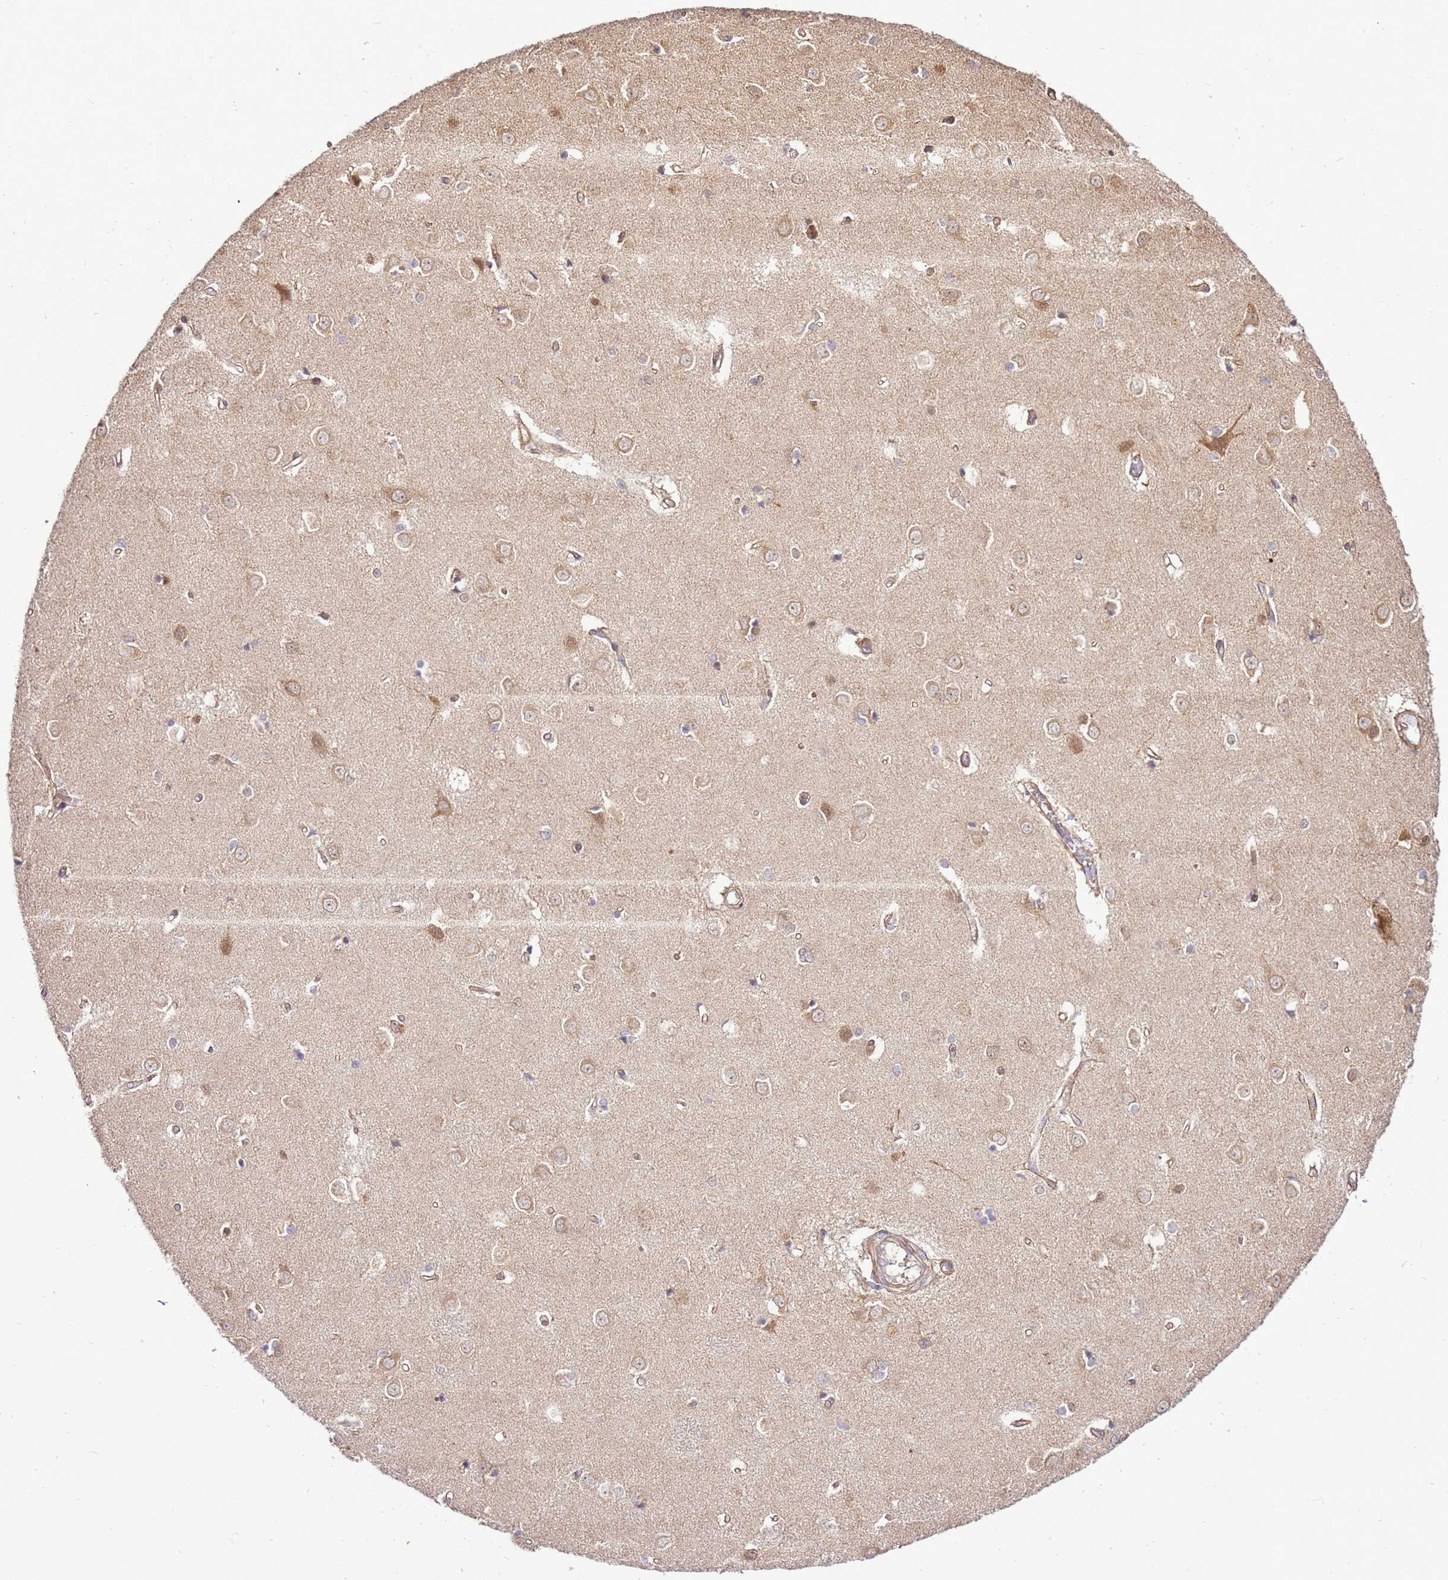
{"staining": {"intensity": "weak", "quantity": "25%-75%", "location": "cytoplasmic/membranous"}, "tissue": "caudate", "cell_type": "Glial cells", "image_type": "normal", "snomed": [{"axis": "morphology", "description": "Normal tissue, NOS"}, {"axis": "topography", "description": "Lateral ventricle wall"}], "caption": "Human caudate stained with a brown dye exhibits weak cytoplasmic/membranous positive staining in approximately 25%-75% of glial cells.", "gene": "SCARA3", "patient": {"sex": "male", "age": 37}}